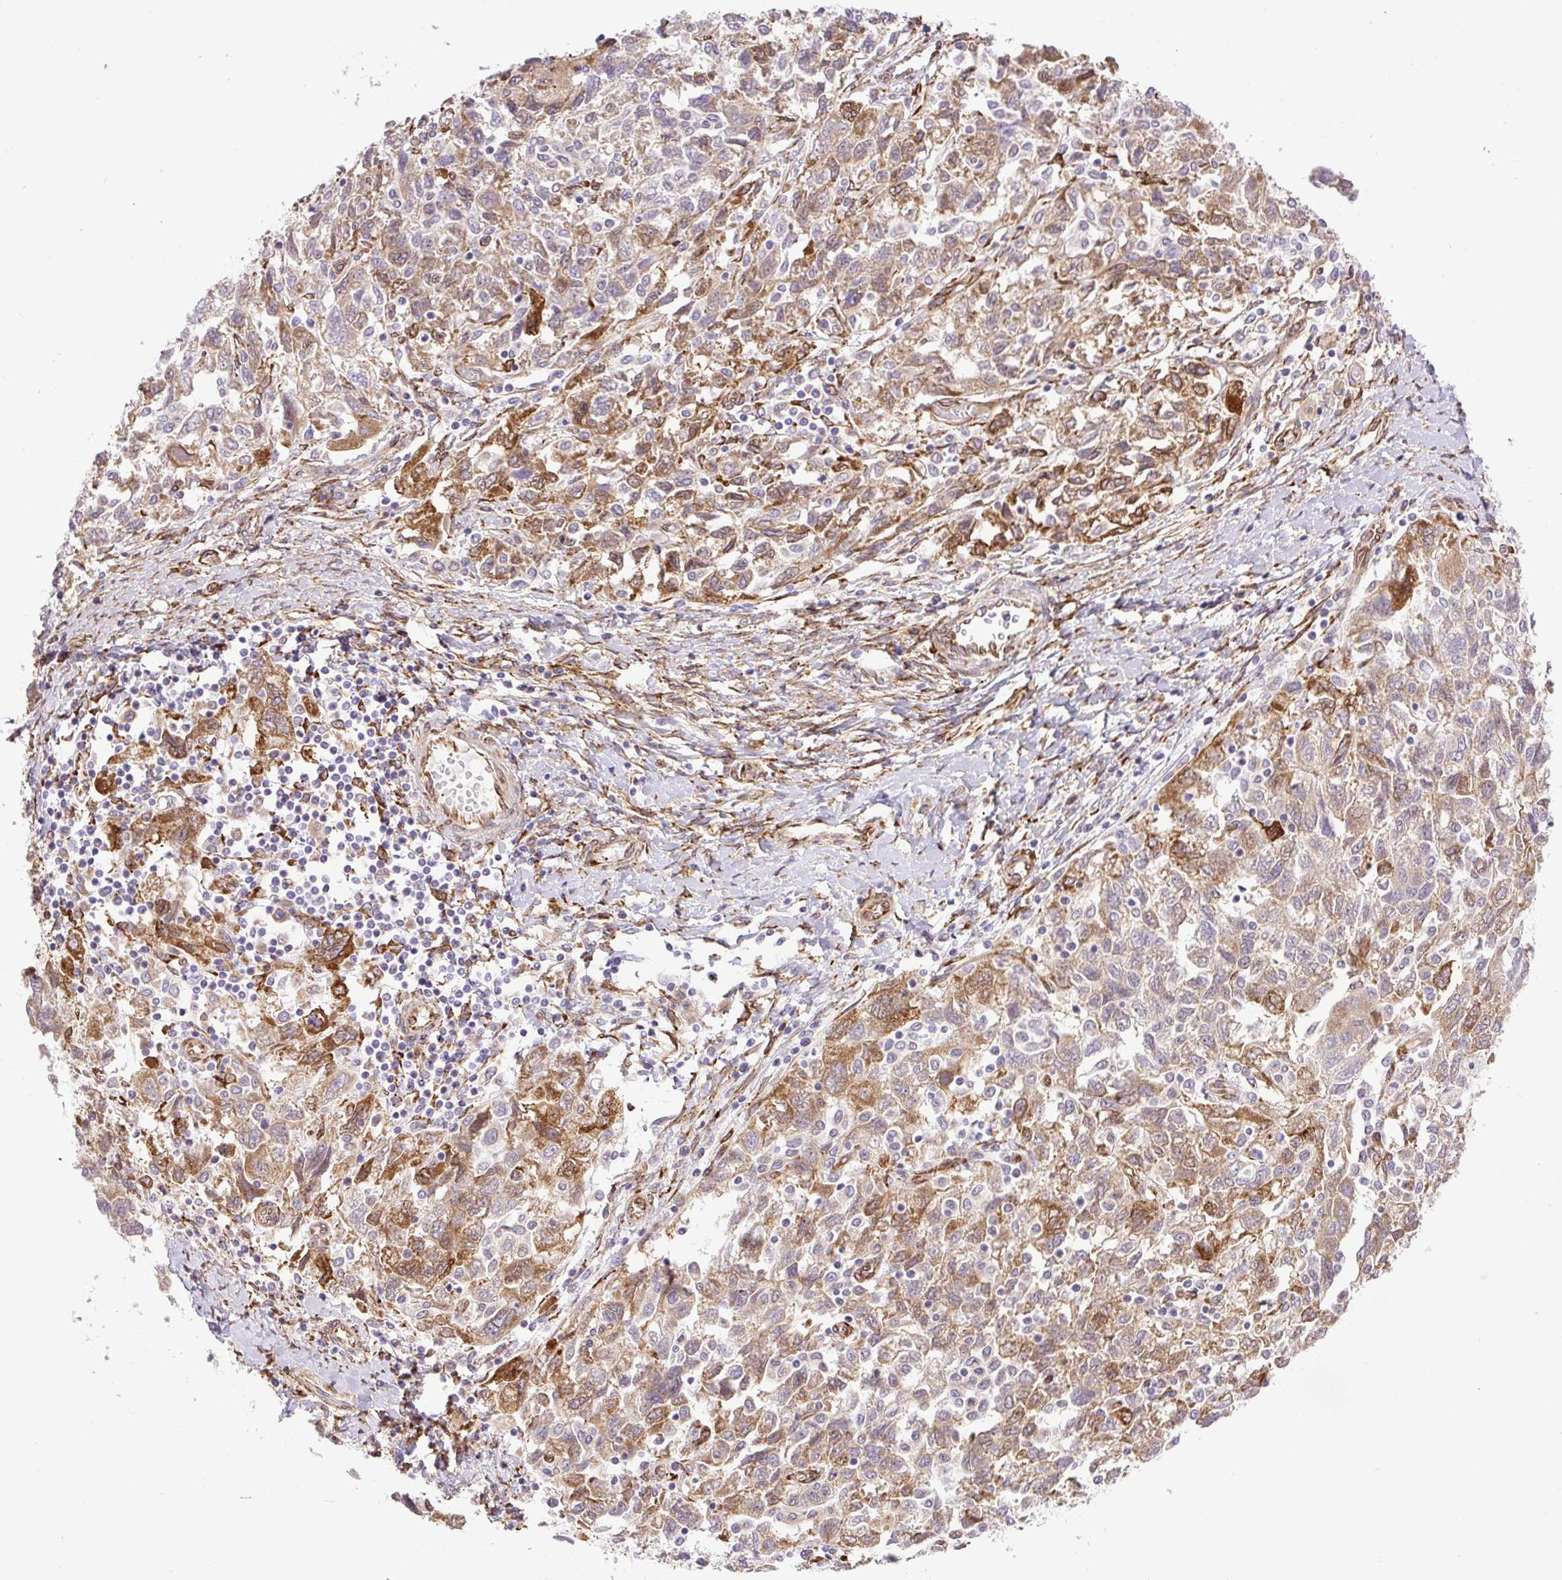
{"staining": {"intensity": "moderate", "quantity": ">75%", "location": "cytoplasmic/membranous"}, "tissue": "ovarian cancer", "cell_type": "Tumor cells", "image_type": "cancer", "snomed": [{"axis": "morphology", "description": "Carcinoma, NOS"}, {"axis": "morphology", "description": "Cystadenocarcinoma, serous, NOS"}, {"axis": "topography", "description": "Ovary"}], "caption": "Immunohistochemistry (IHC) image of ovarian carcinoma stained for a protein (brown), which shows medium levels of moderate cytoplasmic/membranous staining in approximately >75% of tumor cells.", "gene": "RAB30", "patient": {"sex": "female", "age": 69}}